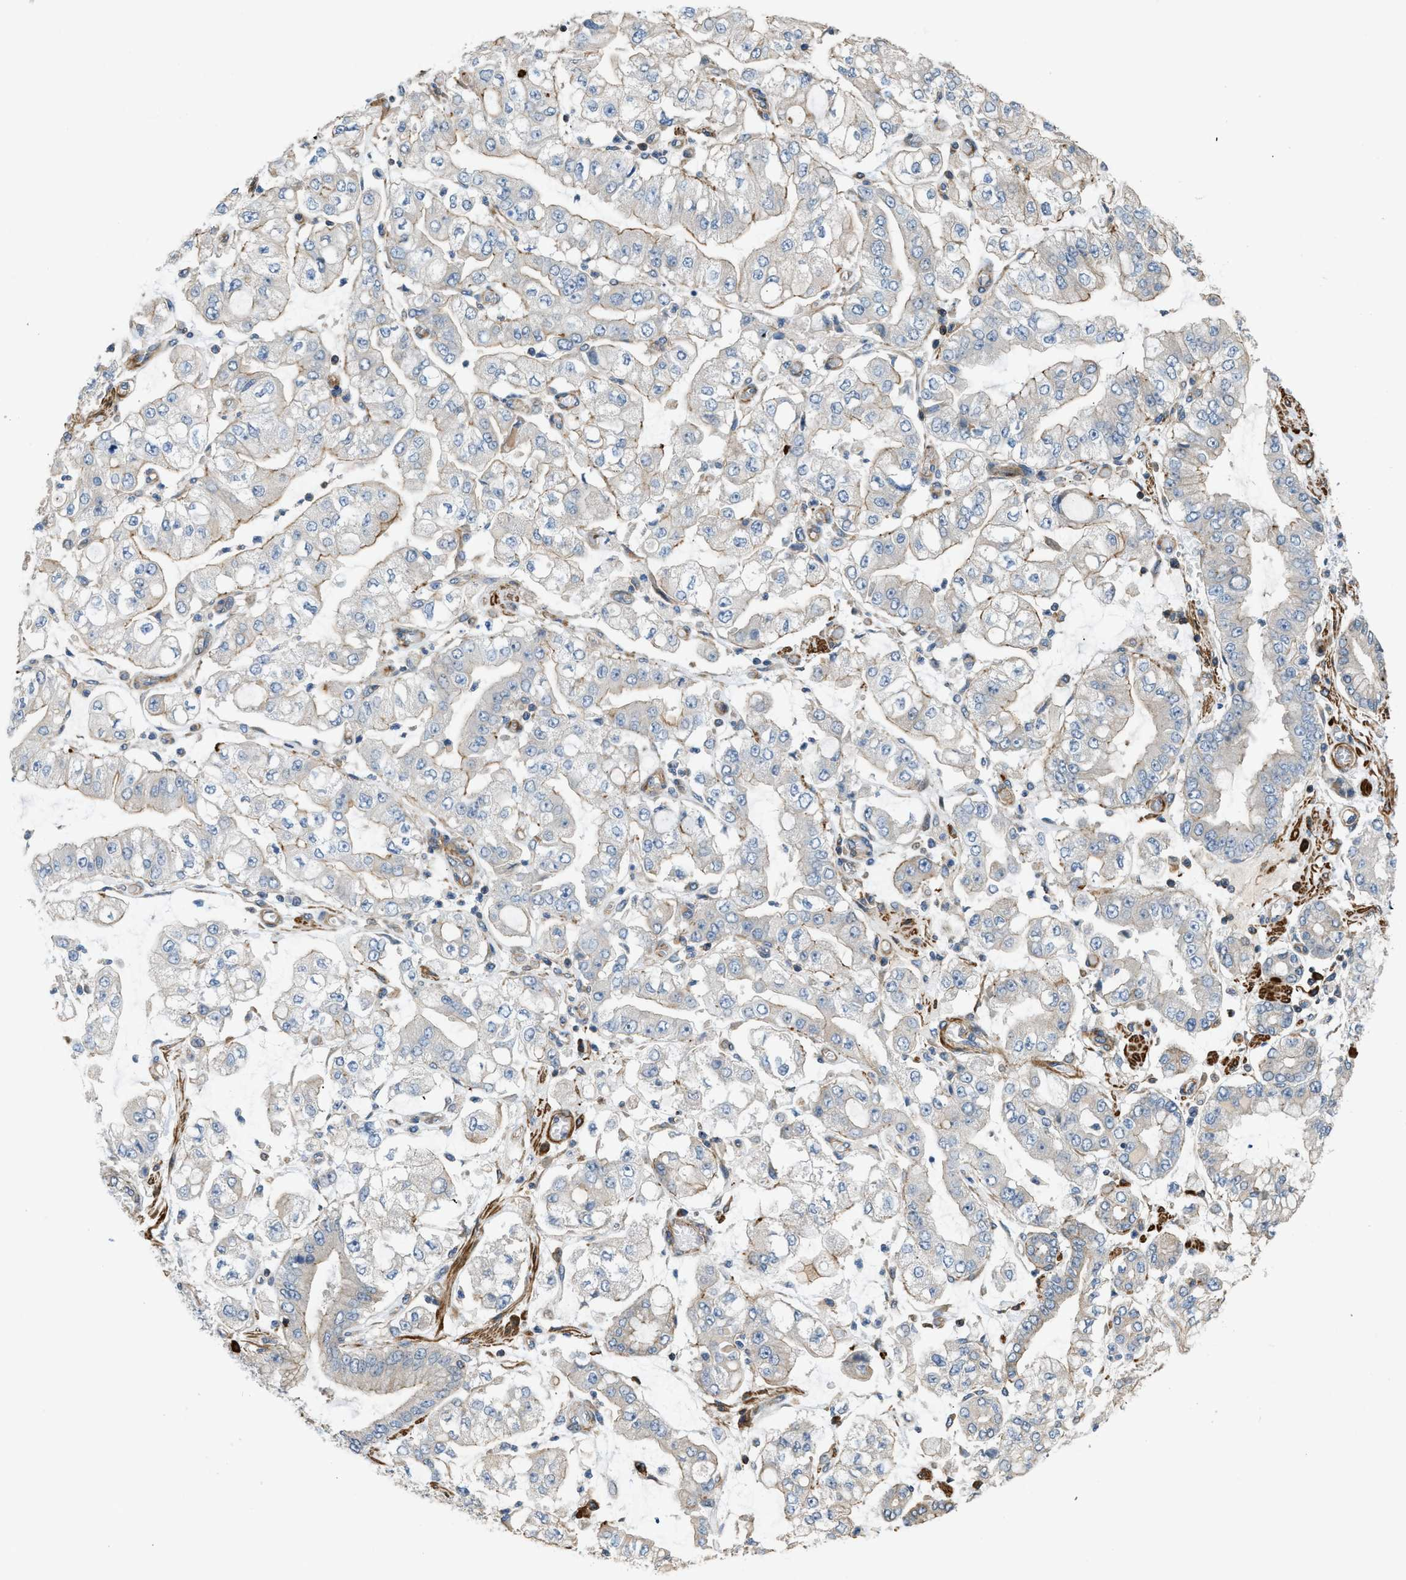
{"staining": {"intensity": "moderate", "quantity": "<25%", "location": "cytoplasmic/membranous"}, "tissue": "stomach cancer", "cell_type": "Tumor cells", "image_type": "cancer", "snomed": [{"axis": "morphology", "description": "Adenocarcinoma, NOS"}, {"axis": "topography", "description": "Stomach"}], "caption": "A brown stain labels moderate cytoplasmic/membranous expression of a protein in human stomach cancer tumor cells.", "gene": "BTN3A2", "patient": {"sex": "male", "age": 76}}